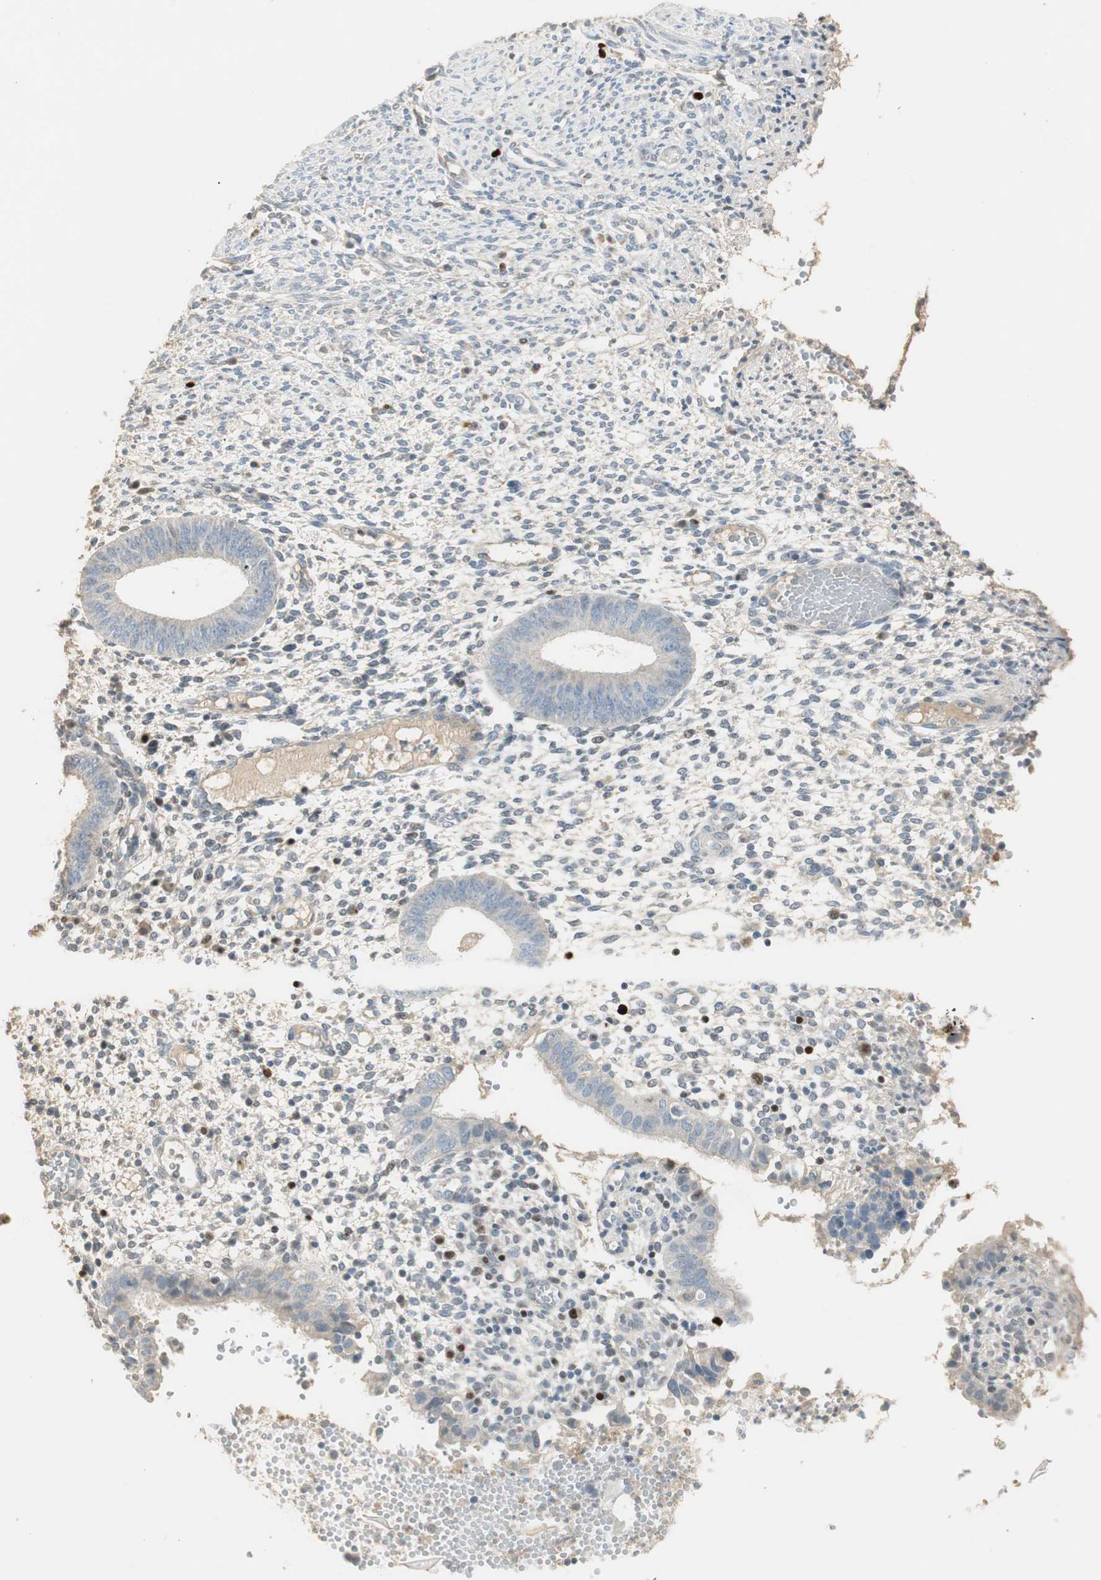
{"staining": {"intensity": "weak", "quantity": "<25%", "location": "cytoplasmic/membranous"}, "tissue": "endometrium", "cell_type": "Cells in endometrial stroma", "image_type": "normal", "snomed": [{"axis": "morphology", "description": "Normal tissue, NOS"}, {"axis": "topography", "description": "Endometrium"}], "caption": "Immunohistochemistry image of benign human endometrium stained for a protein (brown), which shows no expression in cells in endometrial stroma. (DAB IHC with hematoxylin counter stain).", "gene": "RUNX2", "patient": {"sex": "female", "age": 35}}